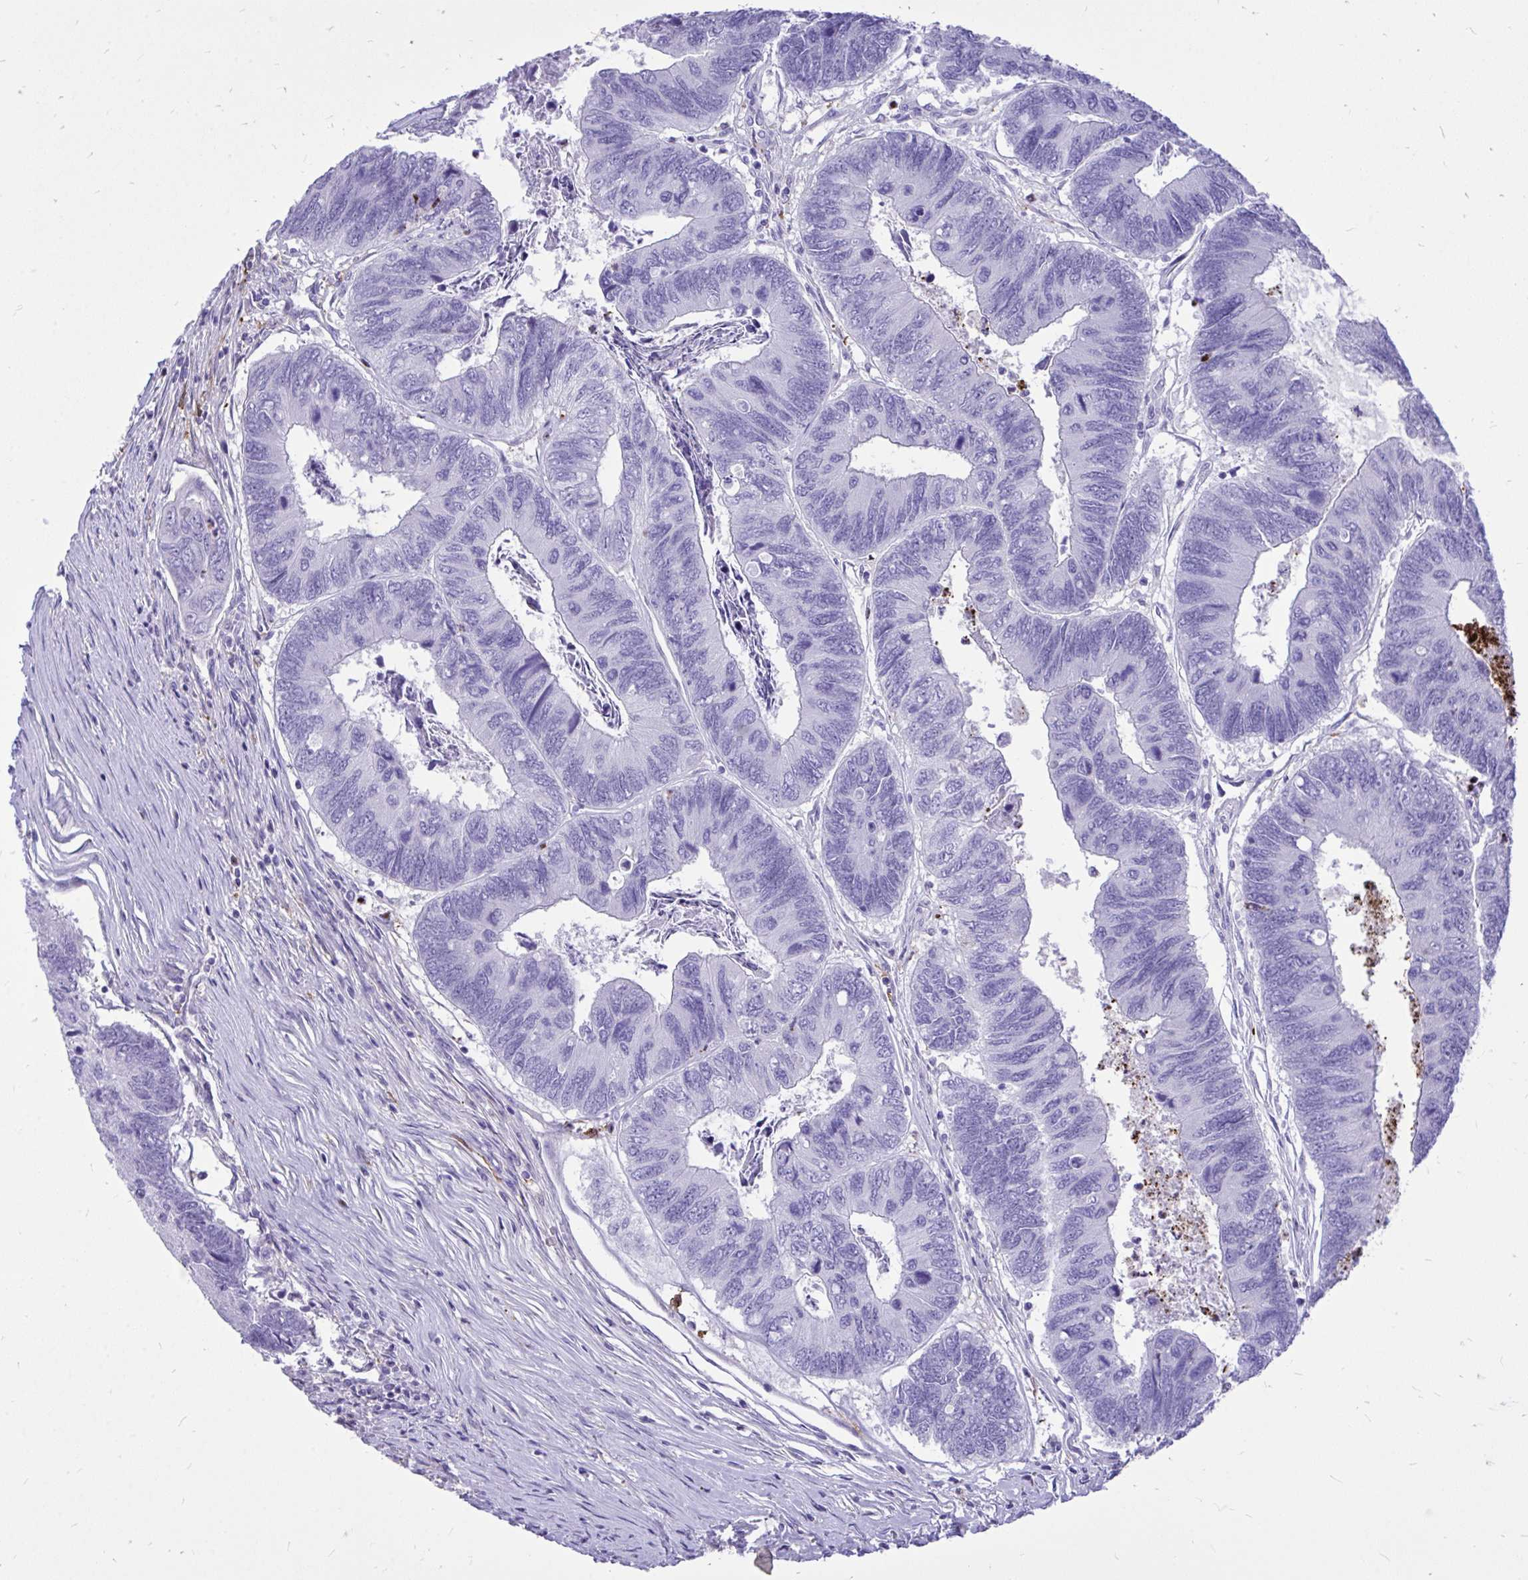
{"staining": {"intensity": "negative", "quantity": "none", "location": "none"}, "tissue": "colorectal cancer", "cell_type": "Tumor cells", "image_type": "cancer", "snomed": [{"axis": "morphology", "description": "Adenocarcinoma, NOS"}, {"axis": "topography", "description": "Colon"}], "caption": "Adenocarcinoma (colorectal) was stained to show a protein in brown. There is no significant expression in tumor cells.", "gene": "TLR7", "patient": {"sex": "female", "age": 67}}